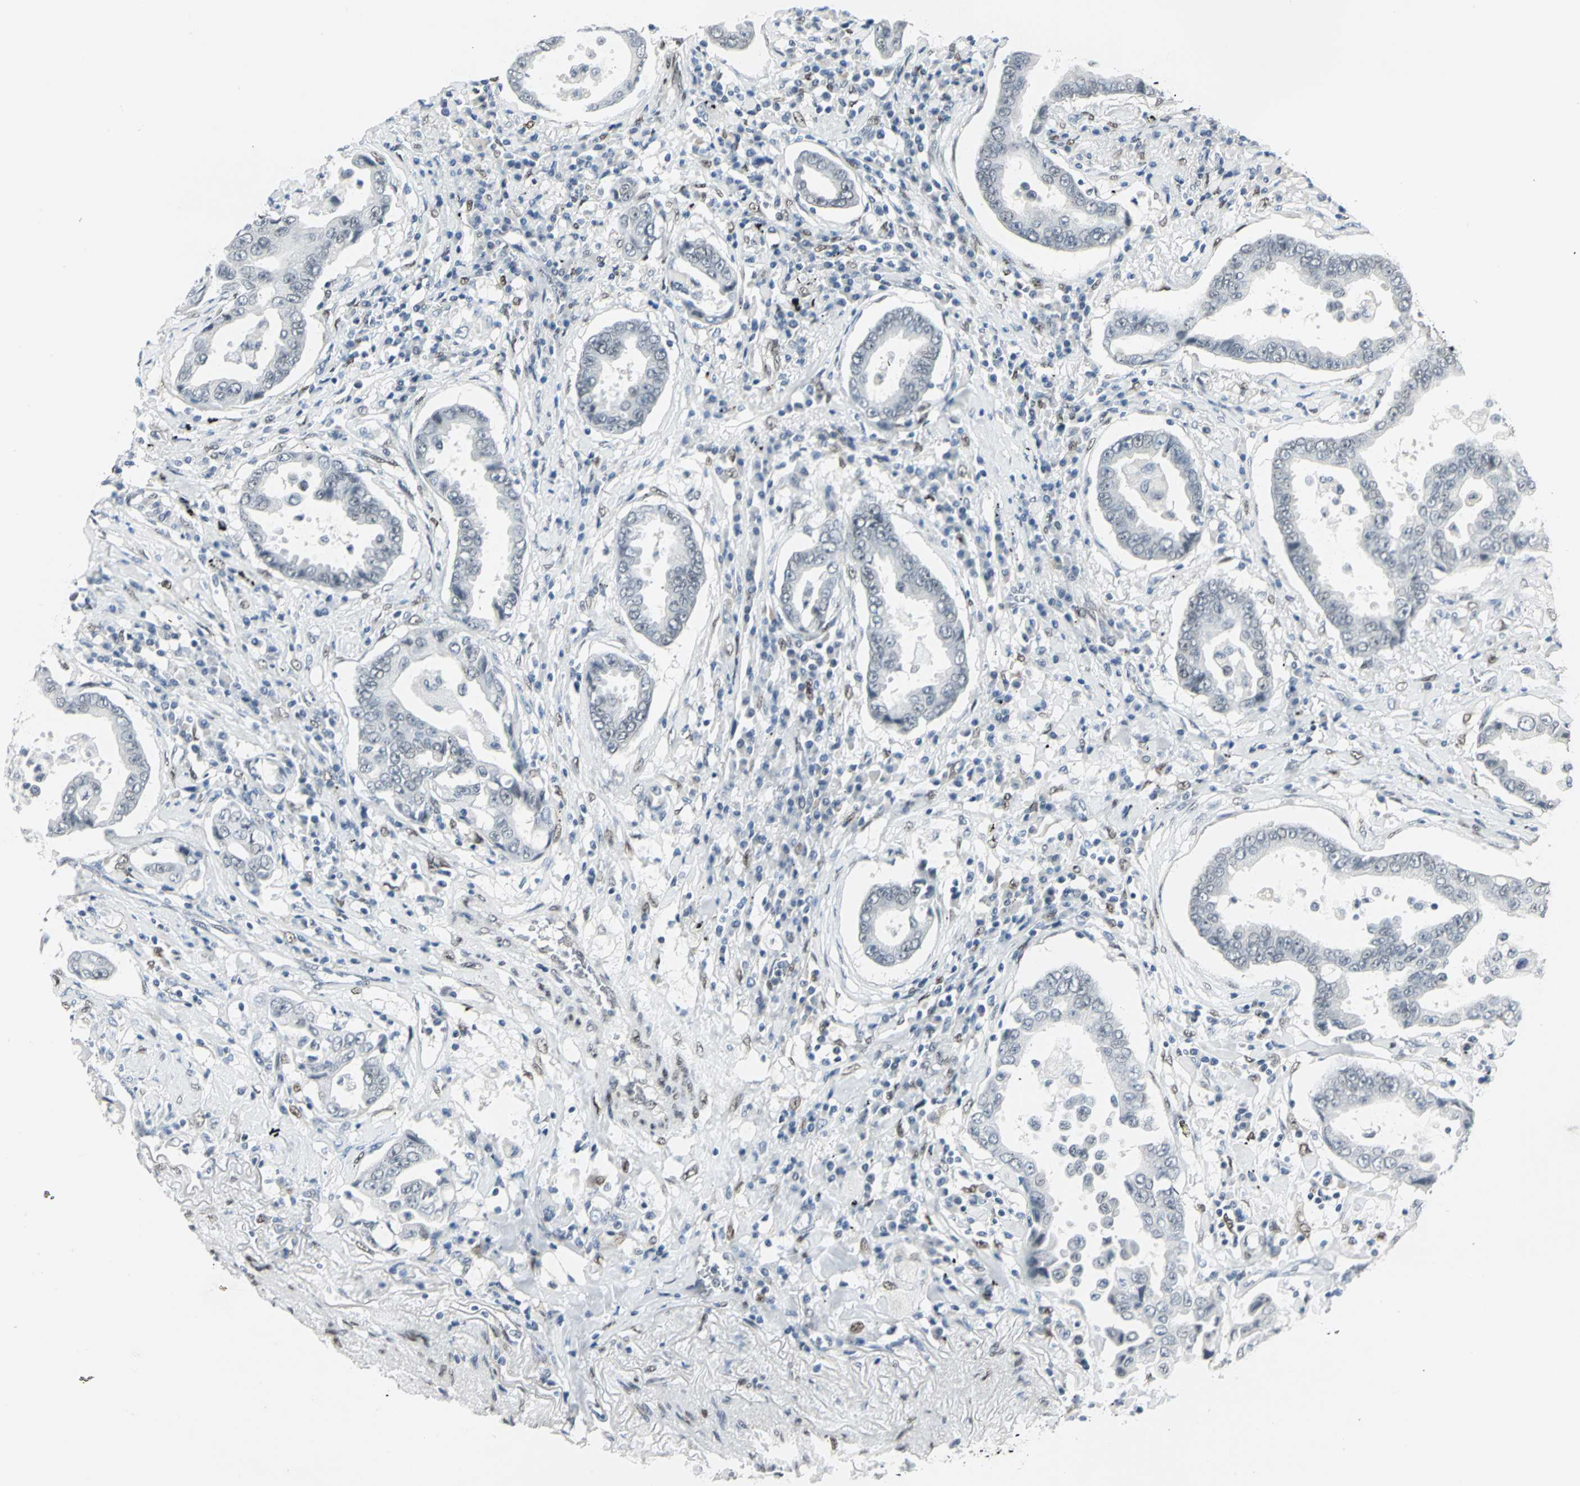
{"staining": {"intensity": "negative", "quantity": "none", "location": "none"}, "tissue": "lung cancer", "cell_type": "Tumor cells", "image_type": "cancer", "snomed": [{"axis": "morphology", "description": "Normal tissue, NOS"}, {"axis": "morphology", "description": "Inflammation, NOS"}, {"axis": "morphology", "description": "Adenocarcinoma, NOS"}, {"axis": "topography", "description": "Lung"}], "caption": "Human lung adenocarcinoma stained for a protein using immunohistochemistry displays no expression in tumor cells.", "gene": "MEIS2", "patient": {"sex": "female", "age": 64}}